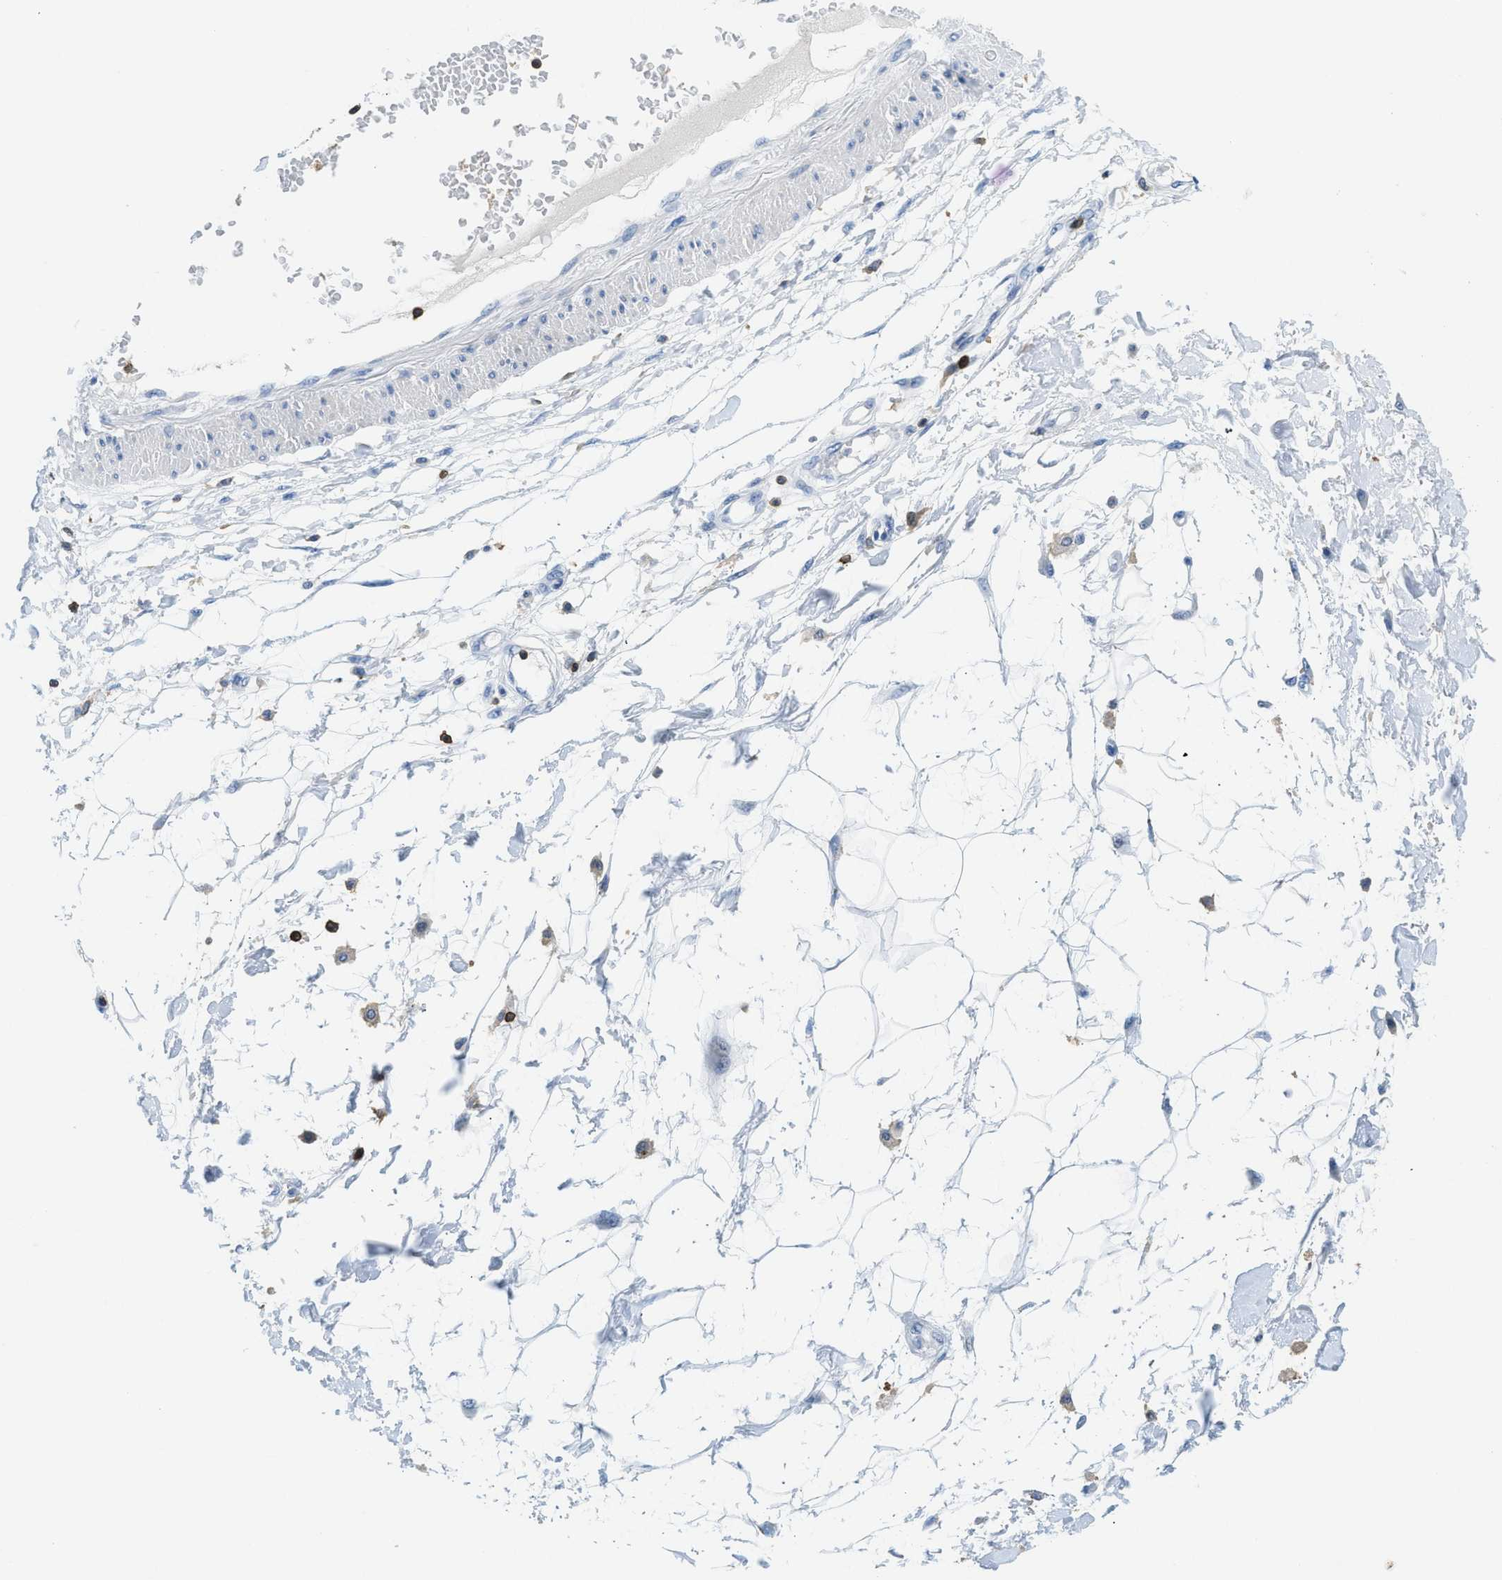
{"staining": {"intensity": "negative", "quantity": "none", "location": "none"}, "tissue": "adipose tissue", "cell_type": "Adipocytes", "image_type": "normal", "snomed": [{"axis": "morphology", "description": "Normal tissue, NOS"}, {"axis": "morphology", "description": "Squamous cell carcinoma, NOS"}, {"axis": "topography", "description": "Skin"}, {"axis": "topography", "description": "Peripheral nerve tissue"}], "caption": "This is an immunohistochemistry (IHC) micrograph of benign adipose tissue. There is no staining in adipocytes.", "gene": "FAM151A", "patient": {"sex": "male", "age": 83}}